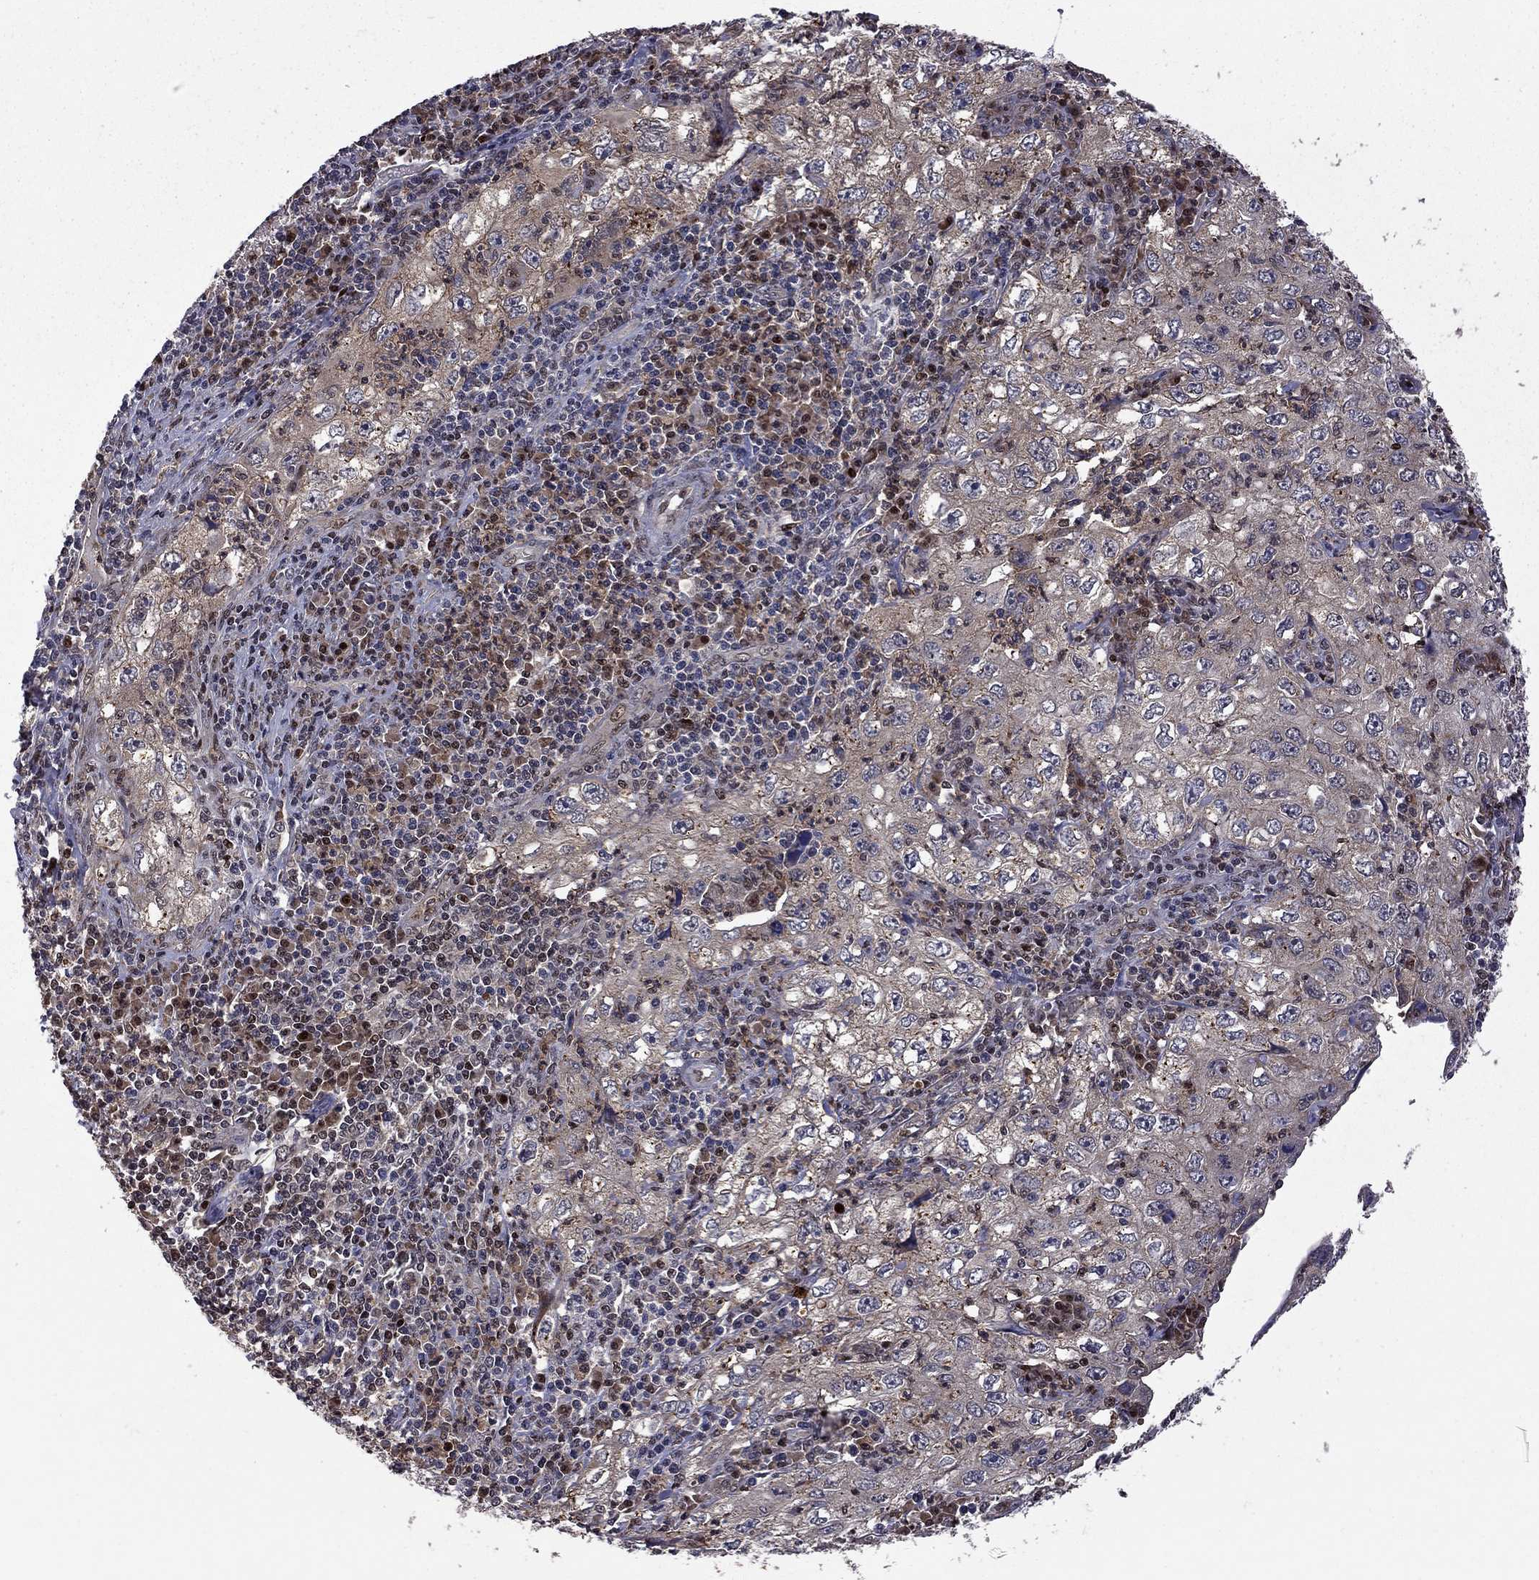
{"staining": {"intensity": "weak", "quantity": "<25%", "location": "cytoplasmic/membranous"}, "tissue": "cervical cancer", "cell_type": "Tumor cells", "image_type": "cancer", "snomed": [{"axis": "morphology", "description": "Squamous cell carcinoma, NOS"}, {"axis": "topography", "description": "Cervix"}], "caption": "Micrograph shows no significant protein positivity in tumor cells of squamous cell carcinoma (cervical). (Stains: DAB (3,3'-diaminobenzidine) IHC with hematoxylin counter stain, Microscopy: brightfield microscopy at high magnification).", "gene": "IPP", "patient": {"sex": "female", "age": 24}}